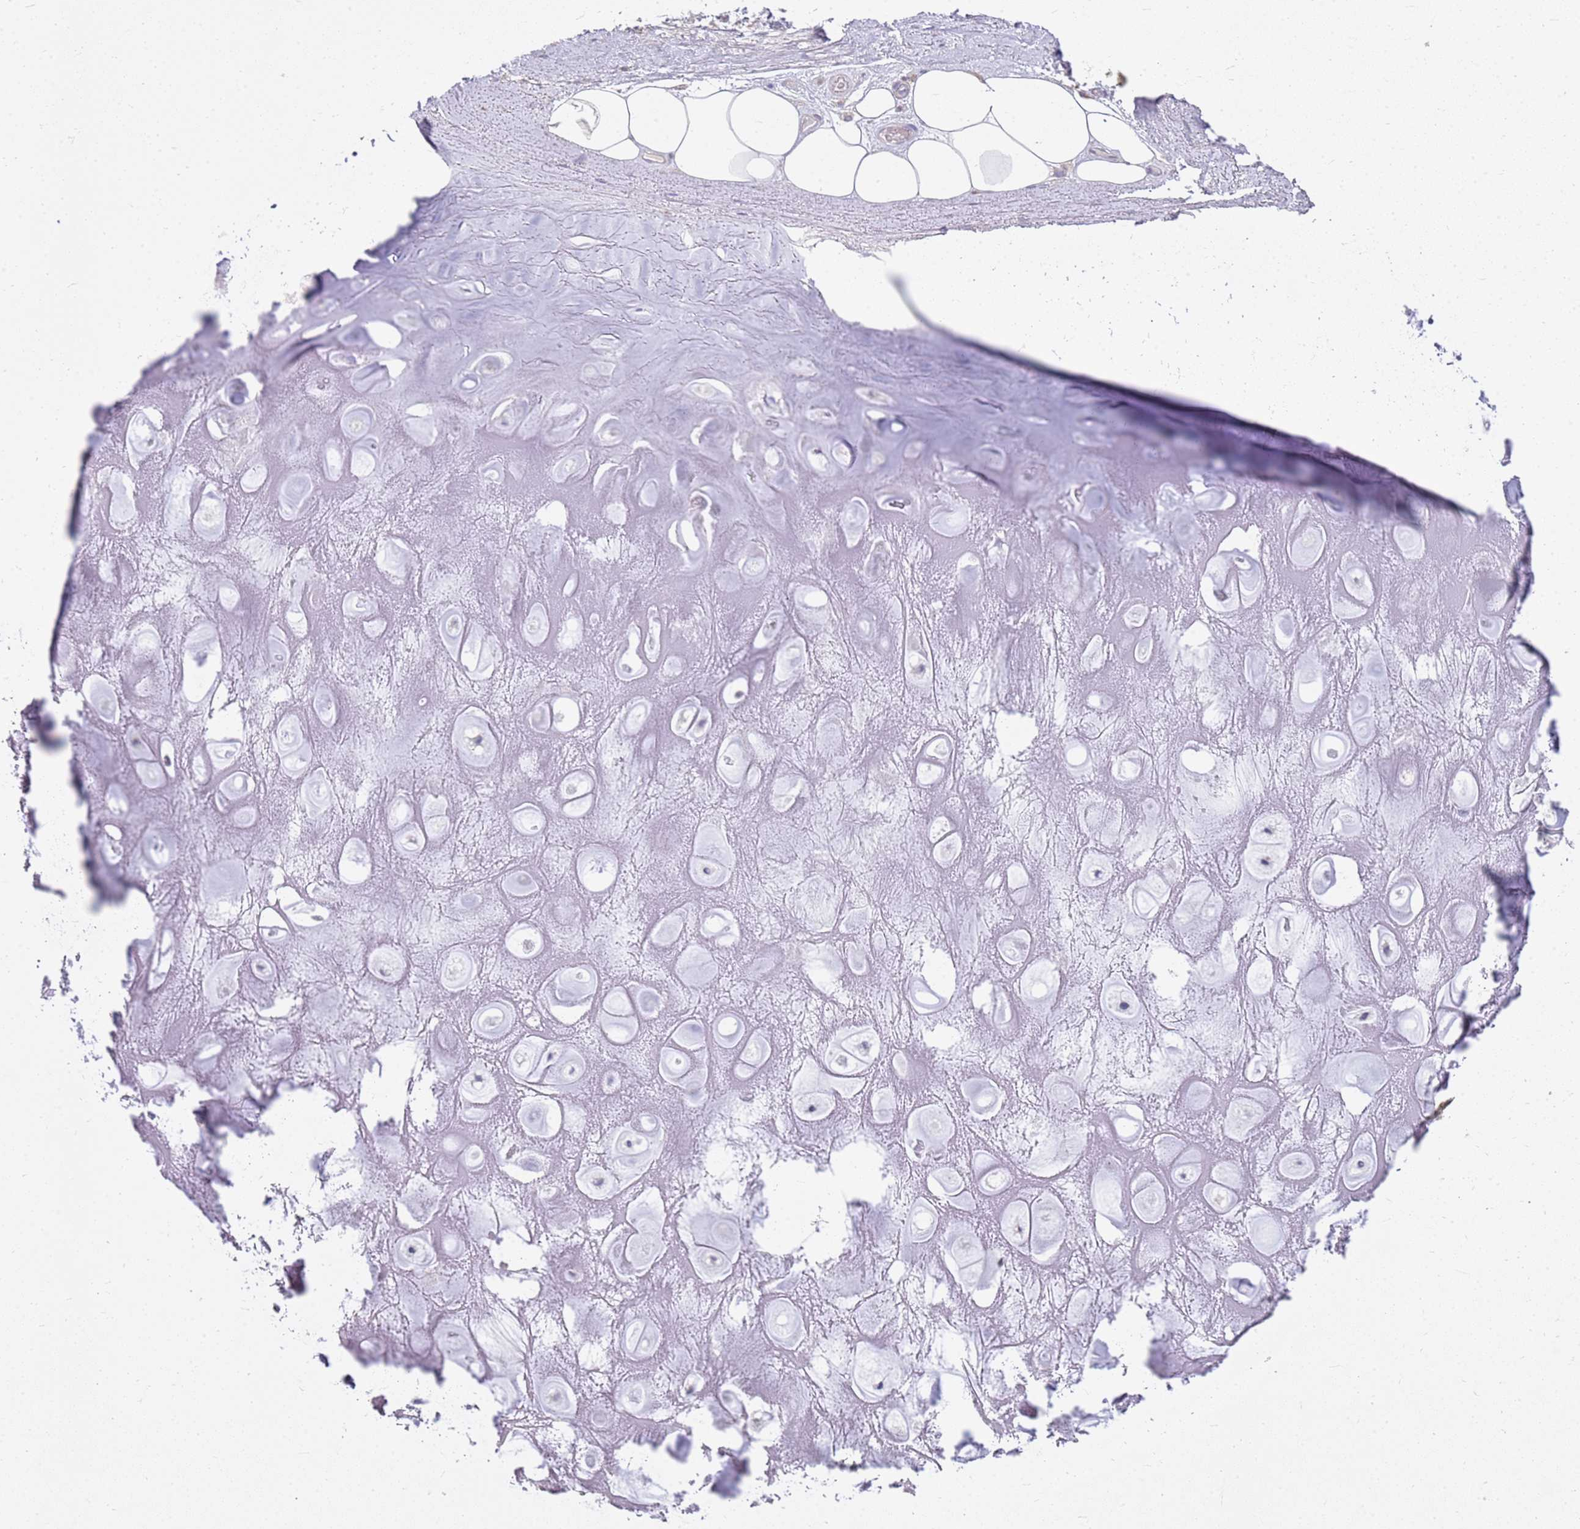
{"staining": {"intensity": "negative", "quantity": "none", "location": "none"}, "tissue": "adipose tissue", "cell_type": "Adipocytes", "image_type": "normal", "snomed": [{"axis": "morphology", "description": "Normal tissue, NOS"}, {"axis": "topography", "description": "Cartilage tissue"}], "caption": "DAB (3,3'-diaminobenzidine) immunohistochemical staining of benign human adipose tissue reveals no significant staining in adipocytes.", "gene": "CSTA", "patient": {"sex": "male", "age": 81}}